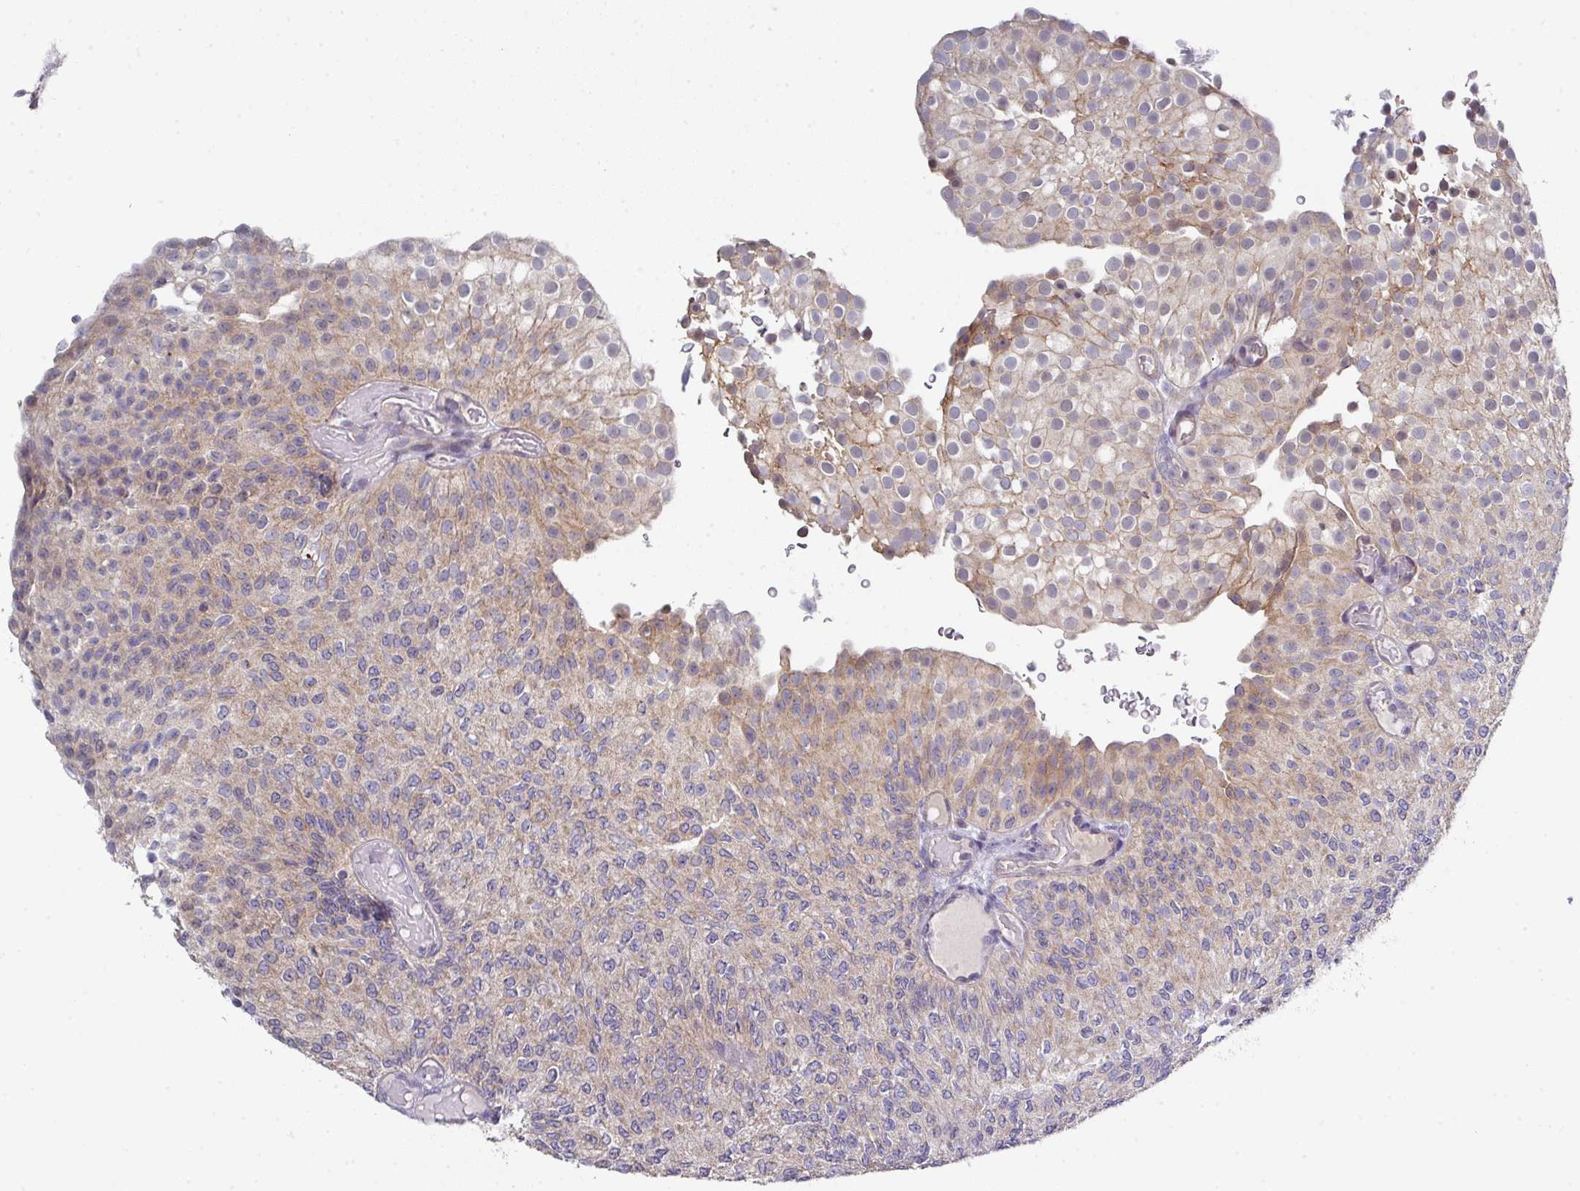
{"staining": {"intensity": "weak", "quantity": "25%-75%", "location": "cytoplasmic/membranous"}, "tissue": "urothelial cancer", "cell_type": "Tumor cells", "image_type": "cancer", "snomed": [{"axis": "morphology", "description": "Urothelial carcinoma, Low grade"}, {"axis": "topography", "description": "Urinary bladder"}], "caption": "A photomicrograph of human low-grade urothelial carcinoma stained for a protein demonstrates weak cytoplasmic/membranous brown staining in tumor cells.", "gene": "DCAF12L2", "patient": {"sex": "male", "age": 78}}